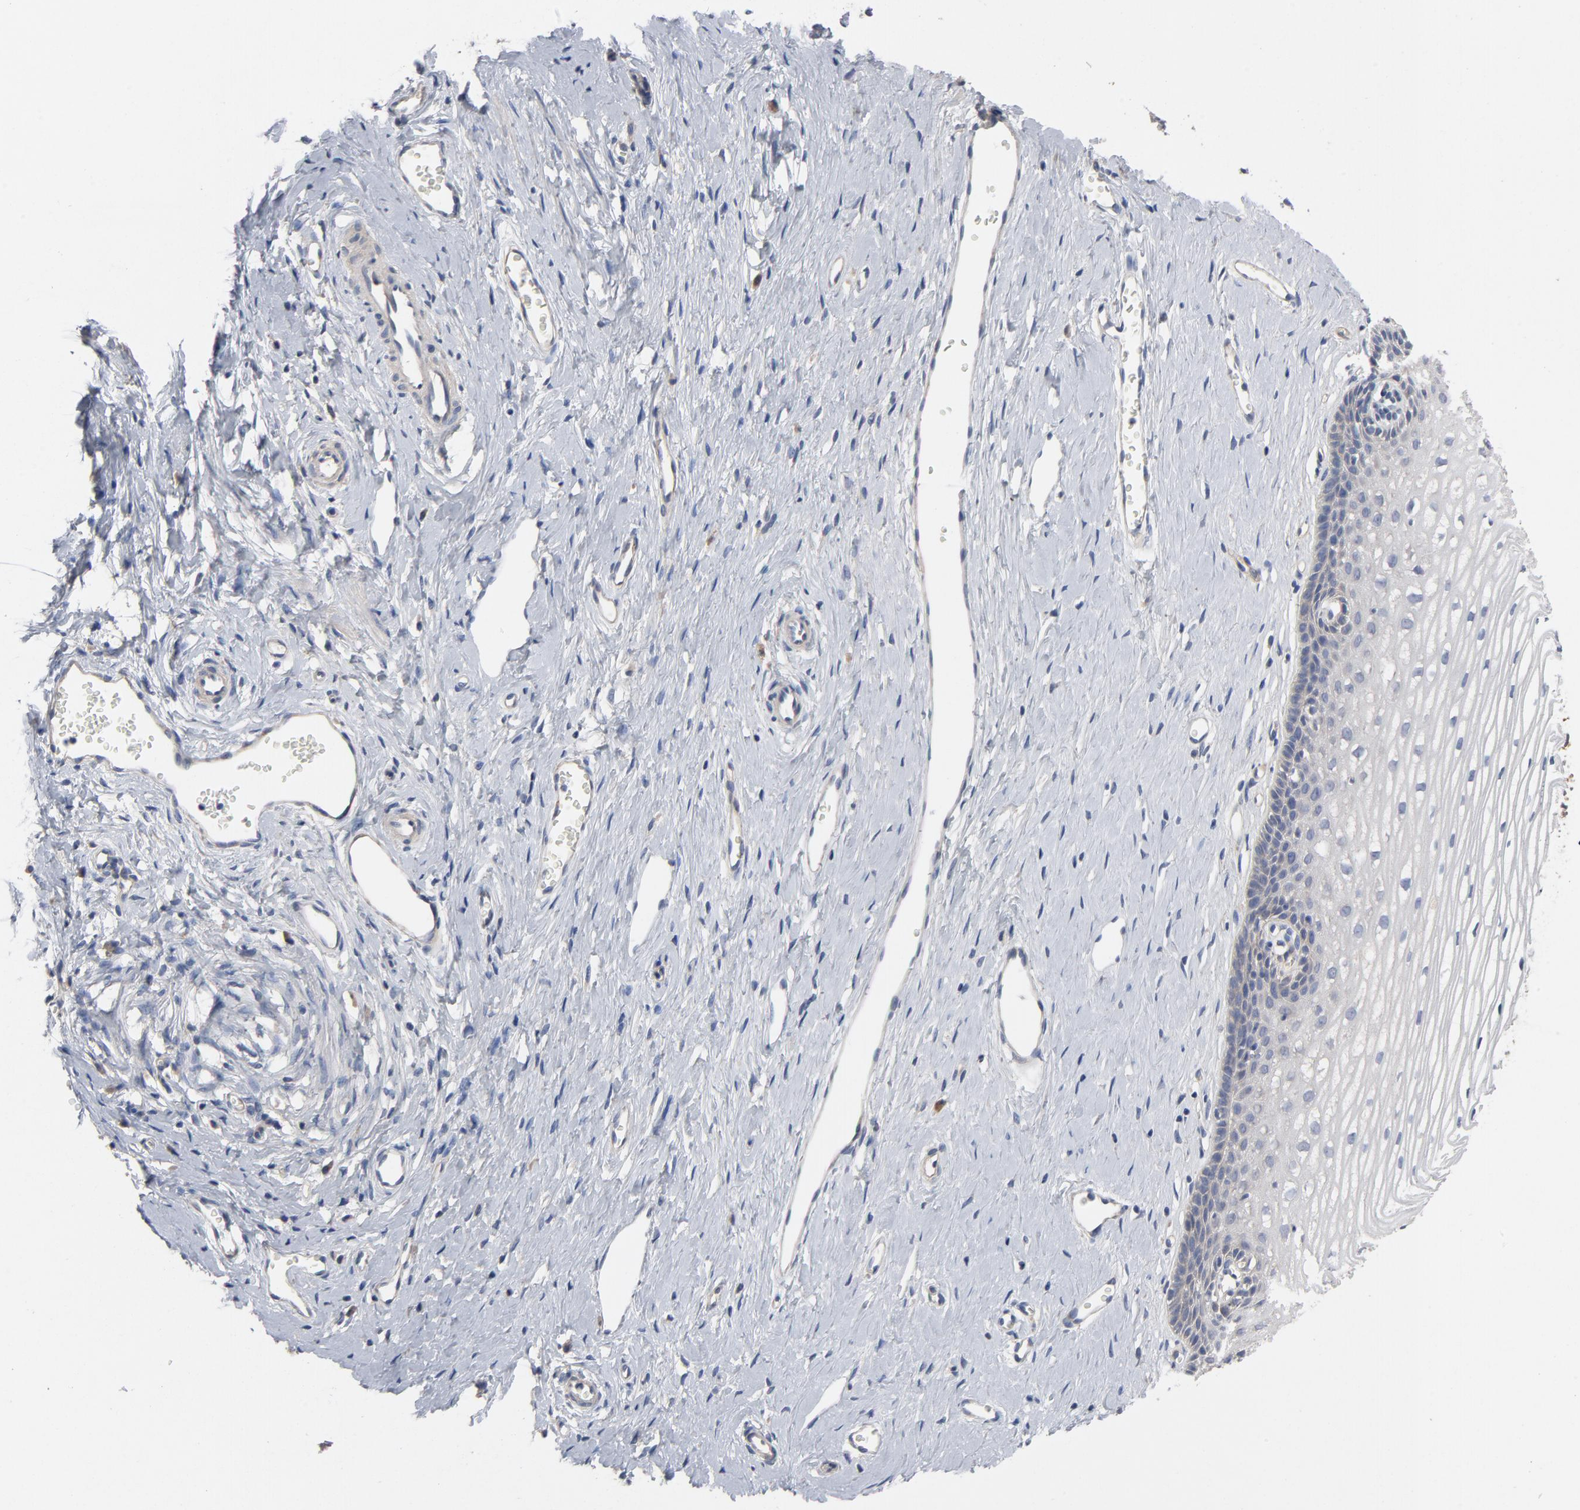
{"staining": {"intensity": "weak", "quantity": ">75%", "location": "cytoplasmic/membranous"}, "tissue": "cervix", "cell_type": "Glandular cells", "image_type": "normal", "snomed": [{"axis": "morphology", "description": "Normal tissue, NOS"}, {"axis": "topography", "description": "Cervix"}], "caption": "Glandular cells demonstrate weak cytoplasmic/membranous positivity in about >75% of cells in normal cervix. (brown staining indicates protein expression, while blue staining denotes nuclei).", "gene": "CCDC134", "patient": {"sex": "female", "age": 40}}